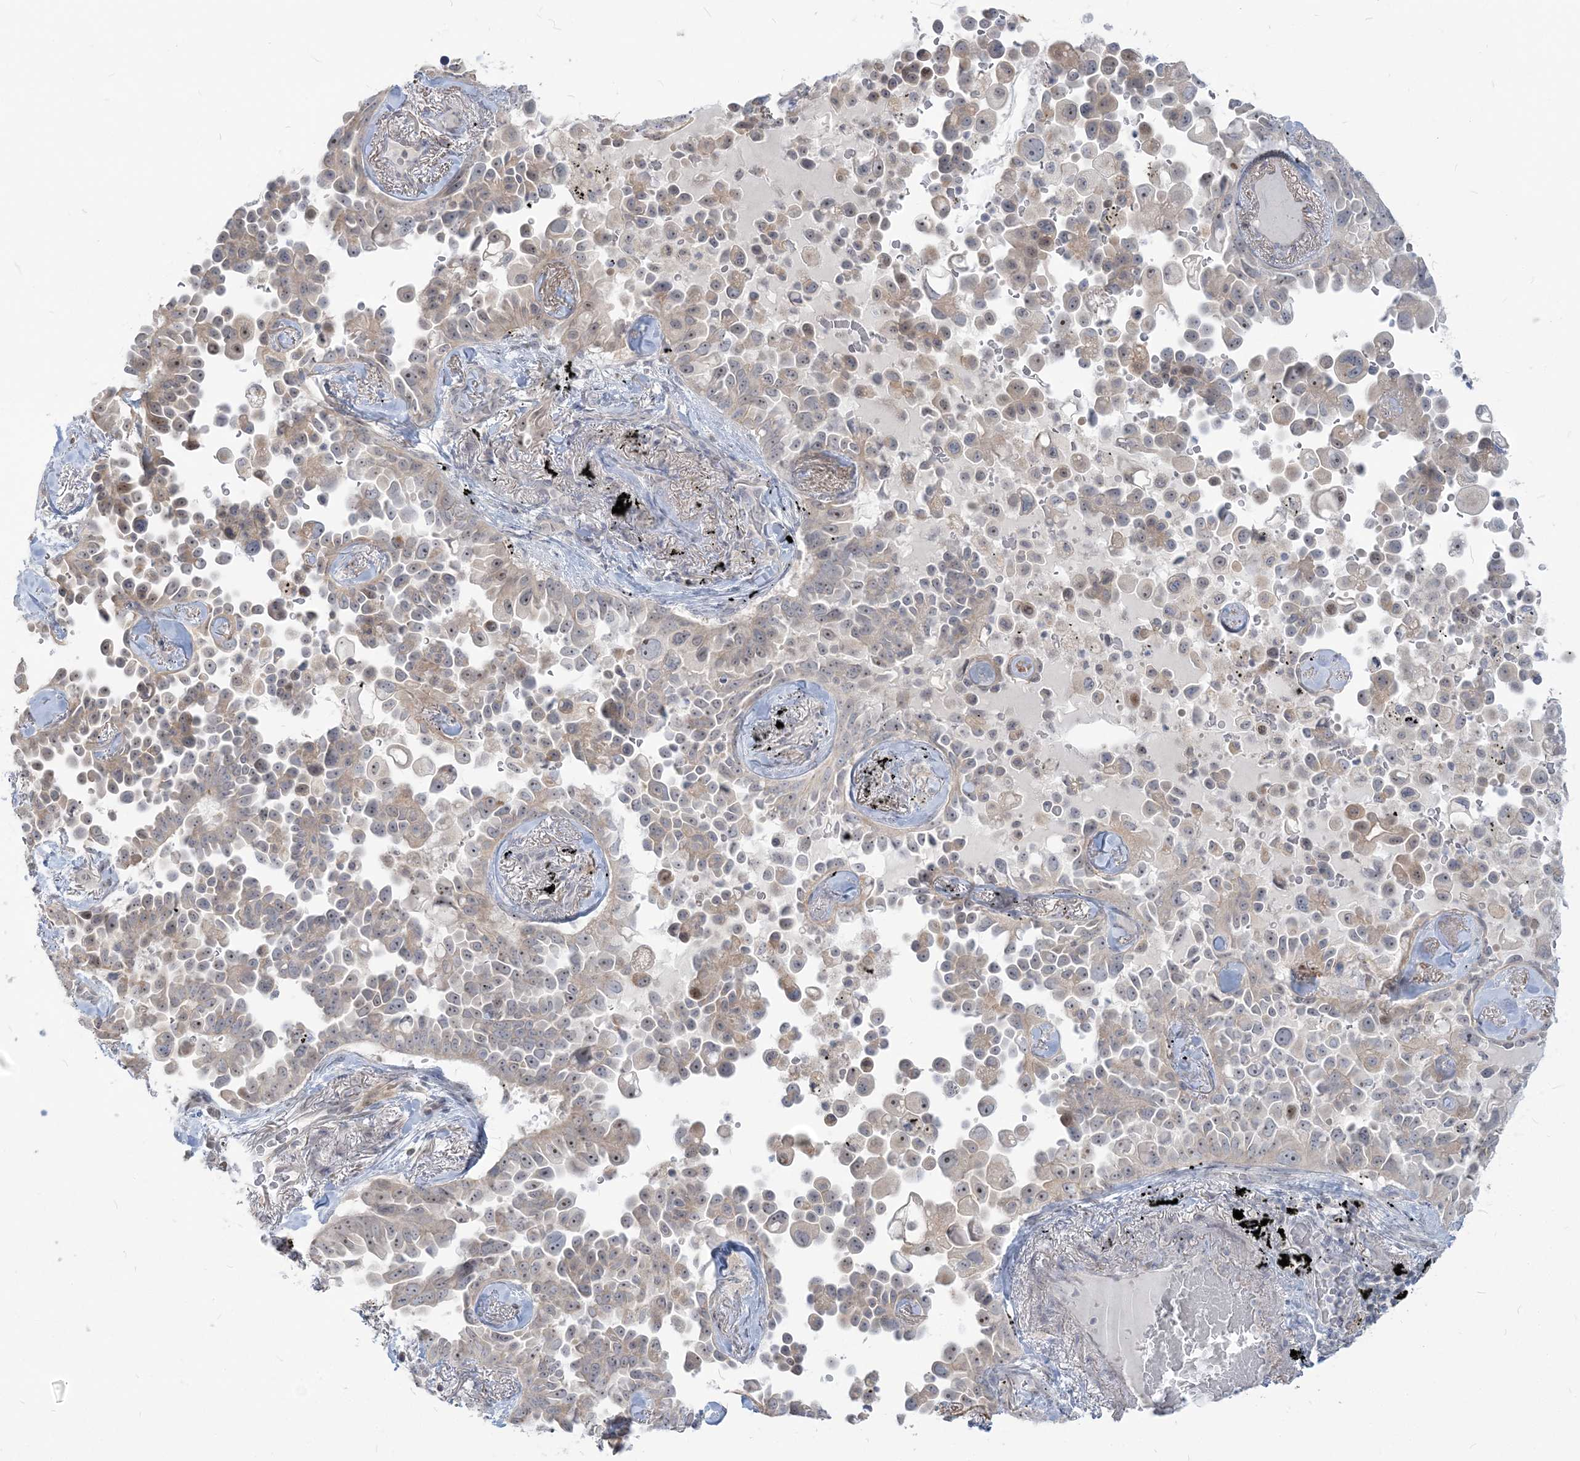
{"staining": {"intensity": "moderate", "quantity": "<25%", "location": "nuclear"}, "tissue": "lung cancer", "cell_type": "Tumor cells", "image_type": "cancer", "snomed": [{"axis": "morphology", "description": "Adenocarcinoma, NOS"}, {"axis": "topography", "description": "Lung"}], "caption": "Adenocarcinoma (lung) was stained to show a protein in brown. There is low levels of moderate nuclear expression in approximately <25% of tumor cells.", "gene": "SDAD1", "patient": {"sex": "female", "age": 67}}